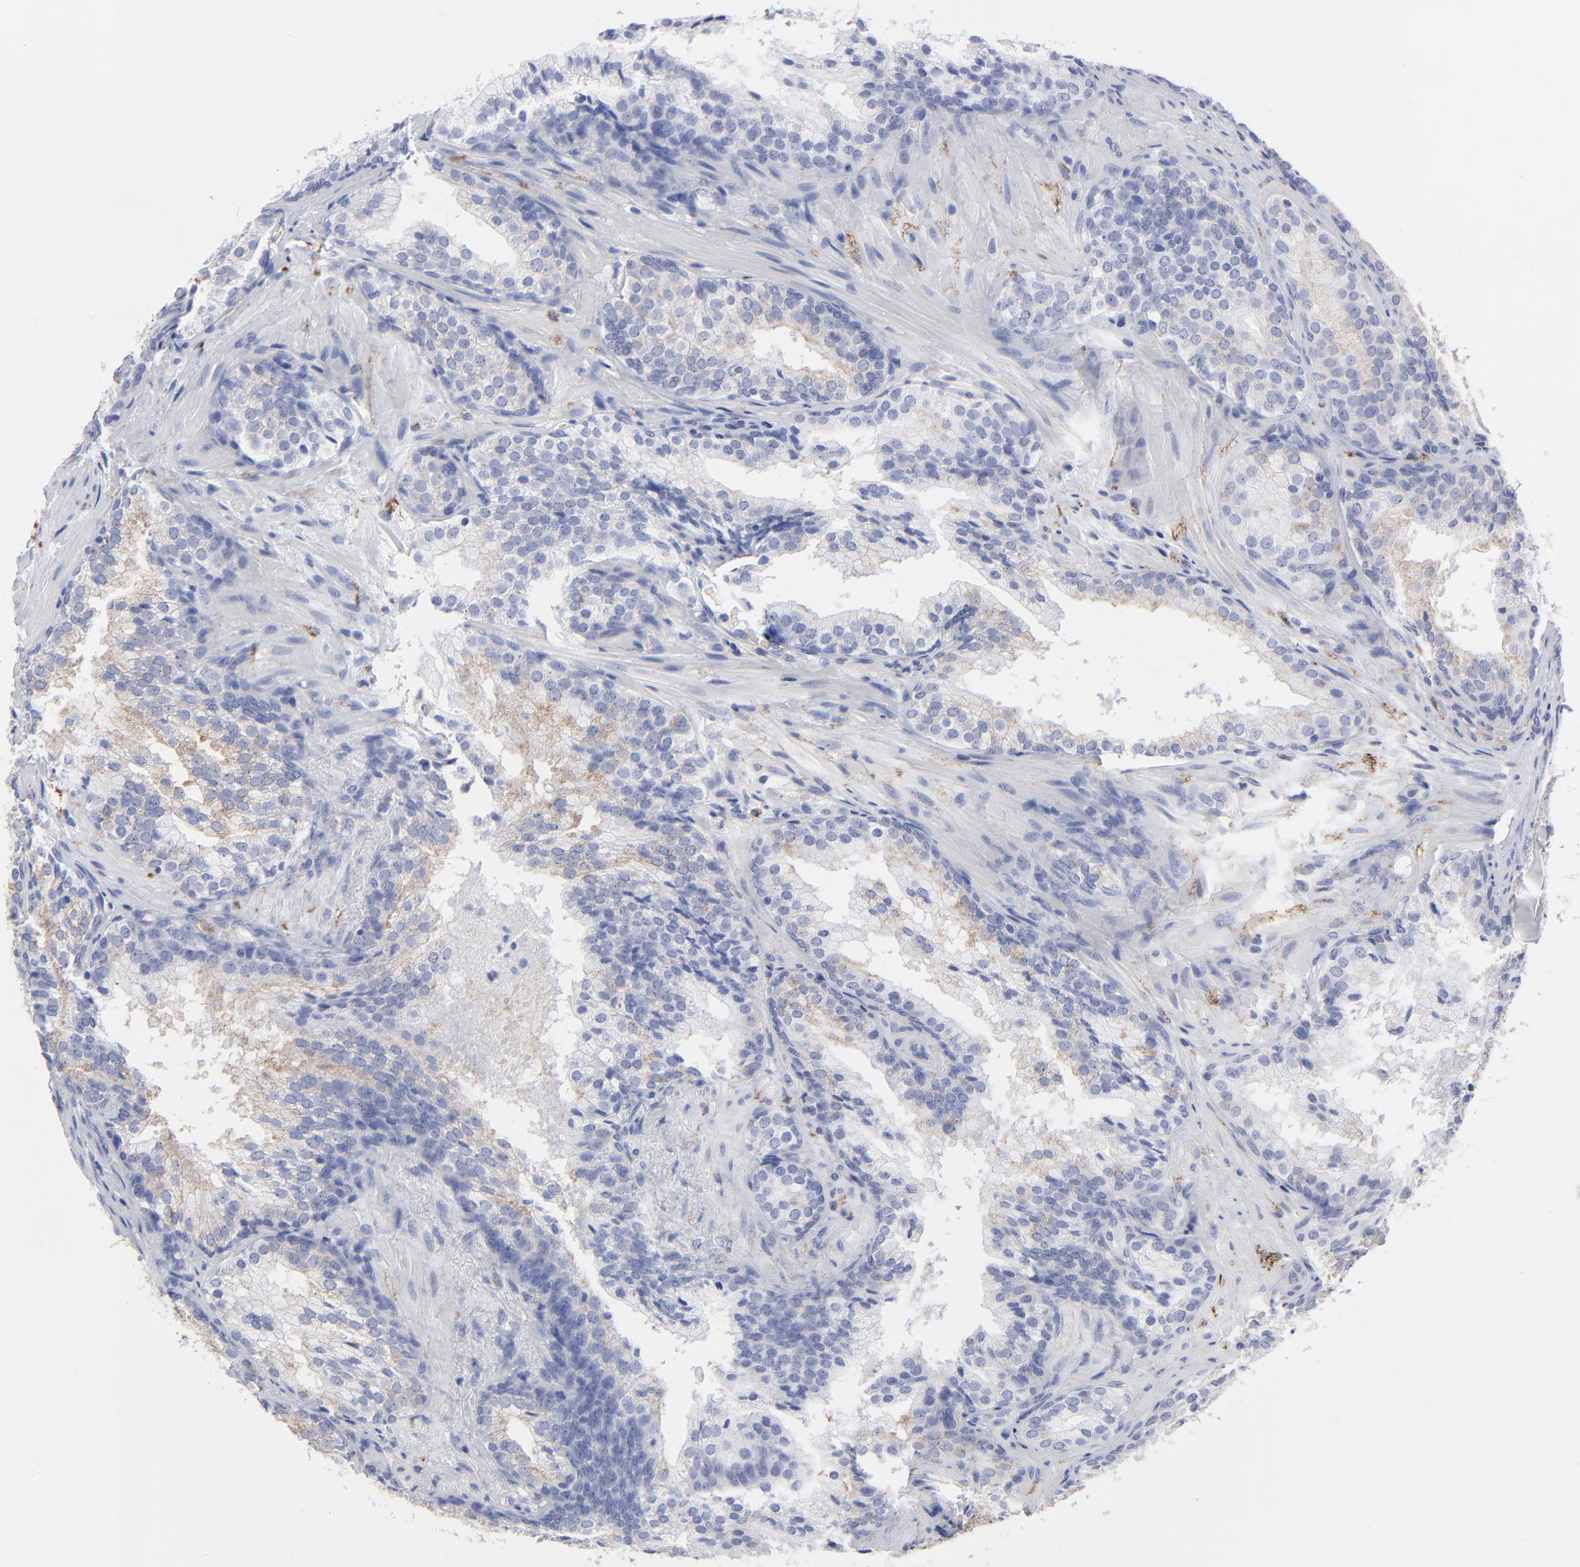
{"staining": {"intensity": "weak", "quantity": "25%-75%", "location": "cytoplasmic/membranous"}, "tissue": "prostate cancer", "cell_type": "Tumor cells", "image_type": "cancer", "snomed": [{"axis": "morphology", "description": "Adenocarcinoma, Low grade"}, {"axis": "topography", "description": "Prostate"}], "caption": "IHC staining of low-grade adenocarcinoma (prostate), which displays low levels of weak cytoplasmic/membranous expression in about 25%-75% of tumor cells indicating weak cytoplasmic/membranous protein expression. The staining was performed using DAB (3,3'-diaminobenzidine) (brown) for protein detection and nuclei were counterstained in hematoxylin (blue).", "gene": "CNTN3", "patient": {"sex": "male", "age": 69}}